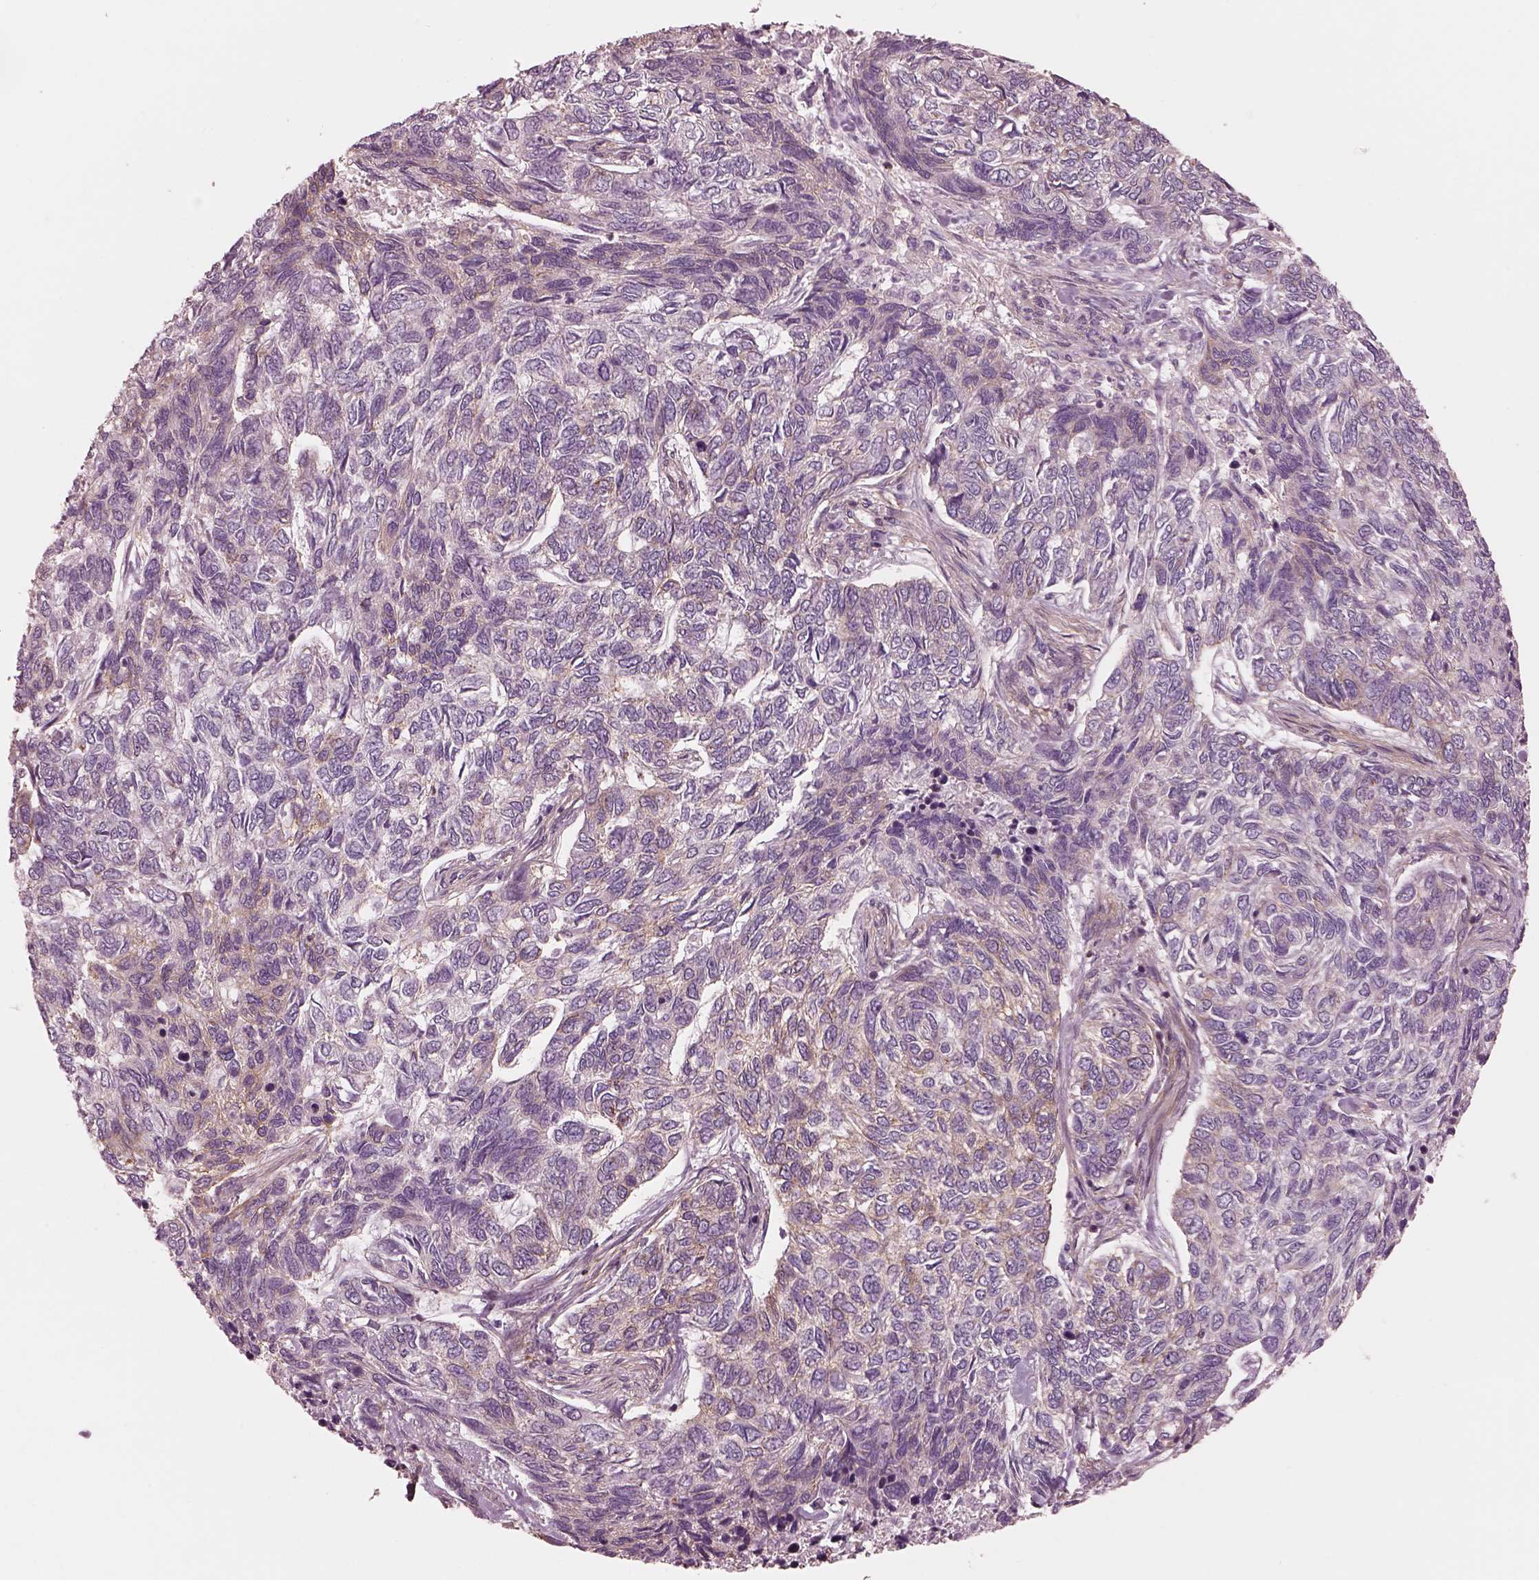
{"staining": {"intensity": "weak", "quantity": "25%-75%", "location": "cytoplasmic/membranous"}, "tissue": "skin cancer", "cell_type": "Tumor cells", "image_type": "cancer", "snomed": [{"axis": "morphology", "description": "Basal cell carcinoma"}, {"axis": "topography", "description": "Skin"}], "caption": "Weak cytoplasmic/membranous protein staining is seen in about 25%-75% of tumor cells in basal cell carcinoma (skin).", "gene": "ELAPOR1", "patient": {"sex": "female", "age": 65}}